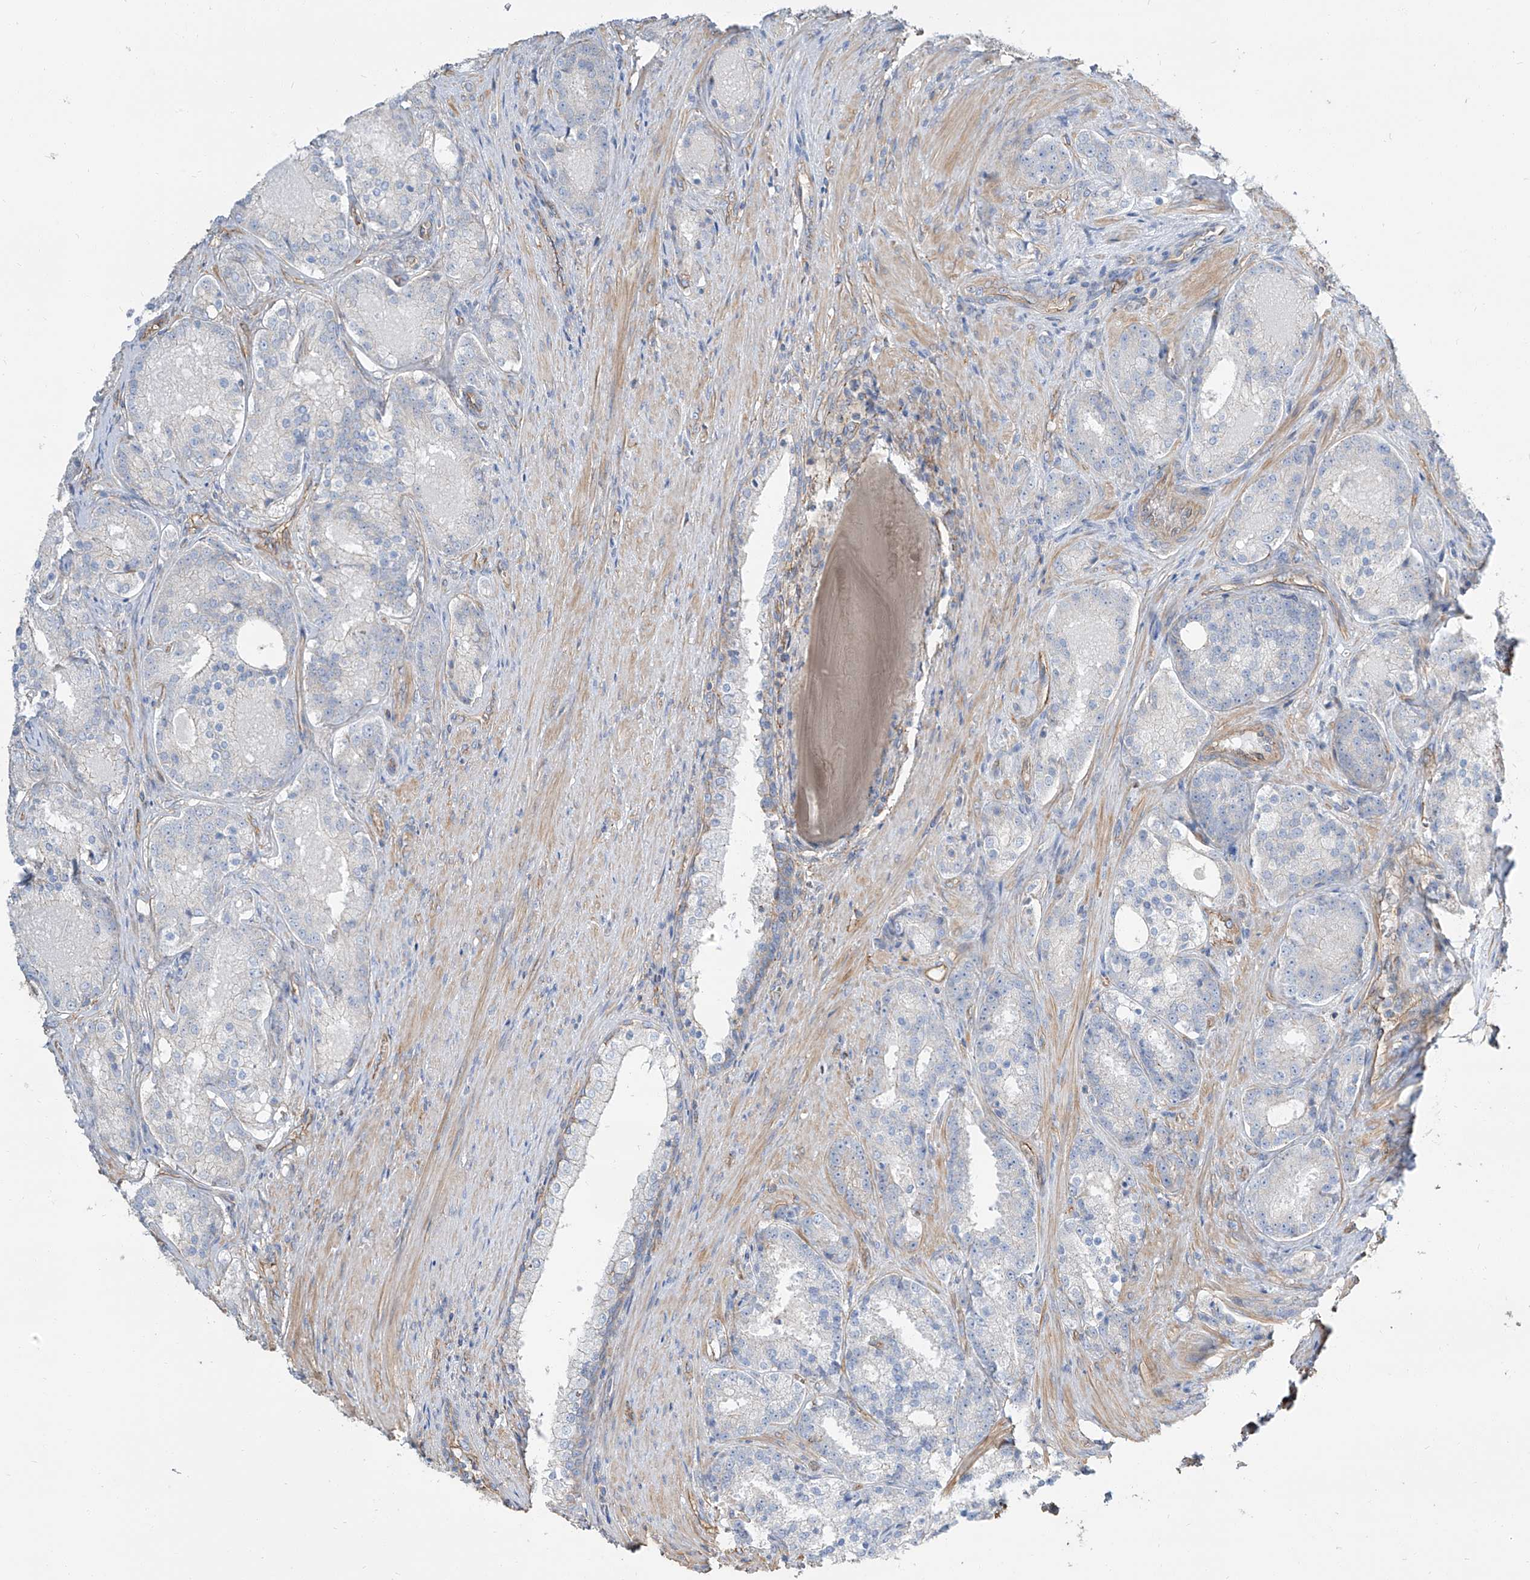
{"staining": {"intensity": "negative", "quantity": "none", "location": "none"}, "tissue": "prostate cancer", "cell_type": "Tumor cells", "image_type": "cancer", "snomed": [{"axis": "morphology", "description": "Adenocarcinoma, High grade"}, {"axis": "topography", "description": "Prostate"}], "caption": "Tumor cells are negative for protein expression in human prostate cancer.", "gene": "TXLNB", "patient": {"sex": "male", "age": 60}}